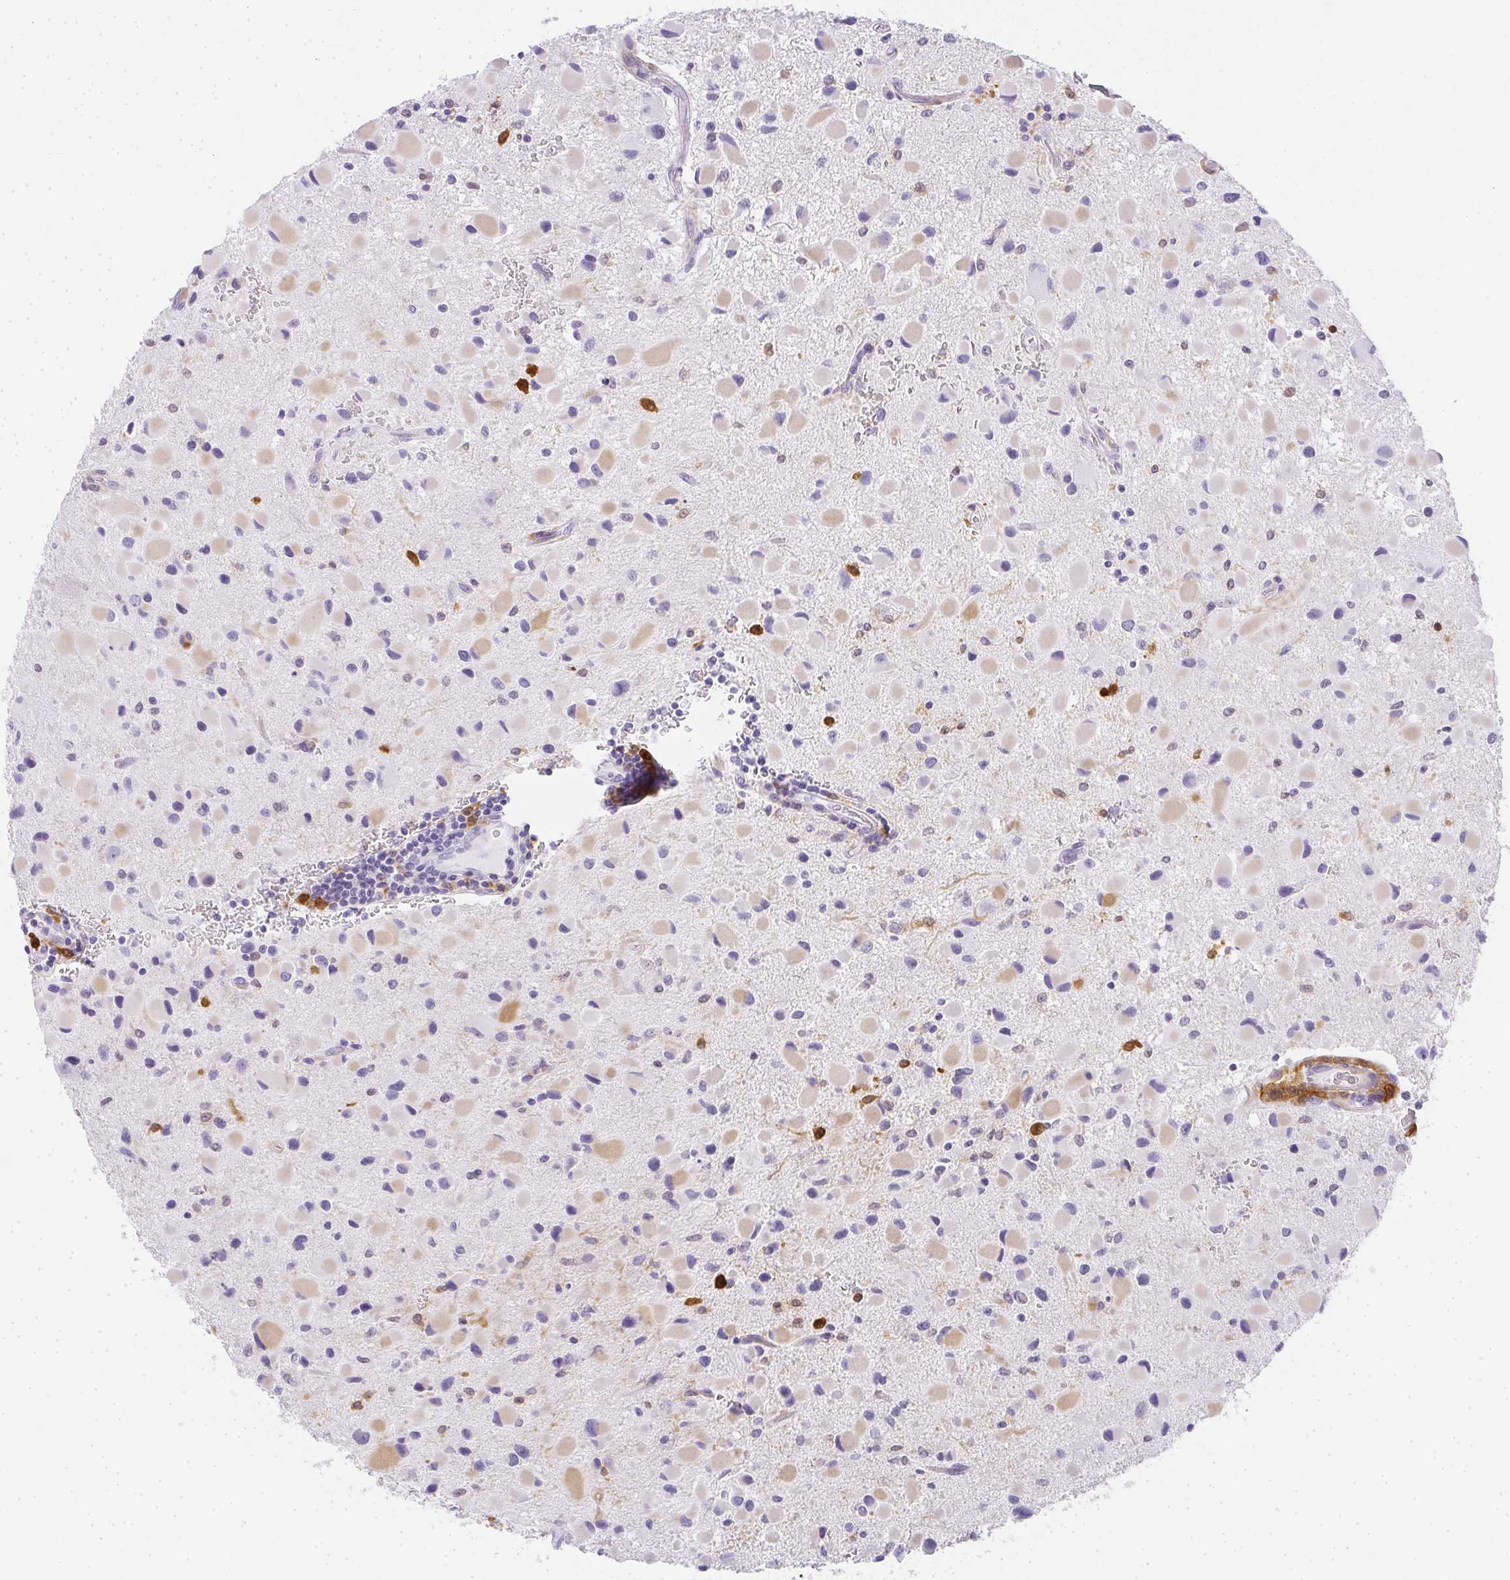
{"staining": {"intensity": "weak", "quantity": "<25%", "location": "cytoplasmic/membranous"}, "tissue": "glioma", "cell_type": "Tumor cells", "image_type": "cancer", "snomed": [{"axis": "morphology", "description": "Glioma, malignant, Low grade"}, {"axis": "topography", "description": "Brain"}], "caption": "Low-grade glioma (malignant) was stained to show a protein in brown. There is no significant expression in tumor cells.", "gene": "HK3", "patient": {"sex": "female", "age": 32}}